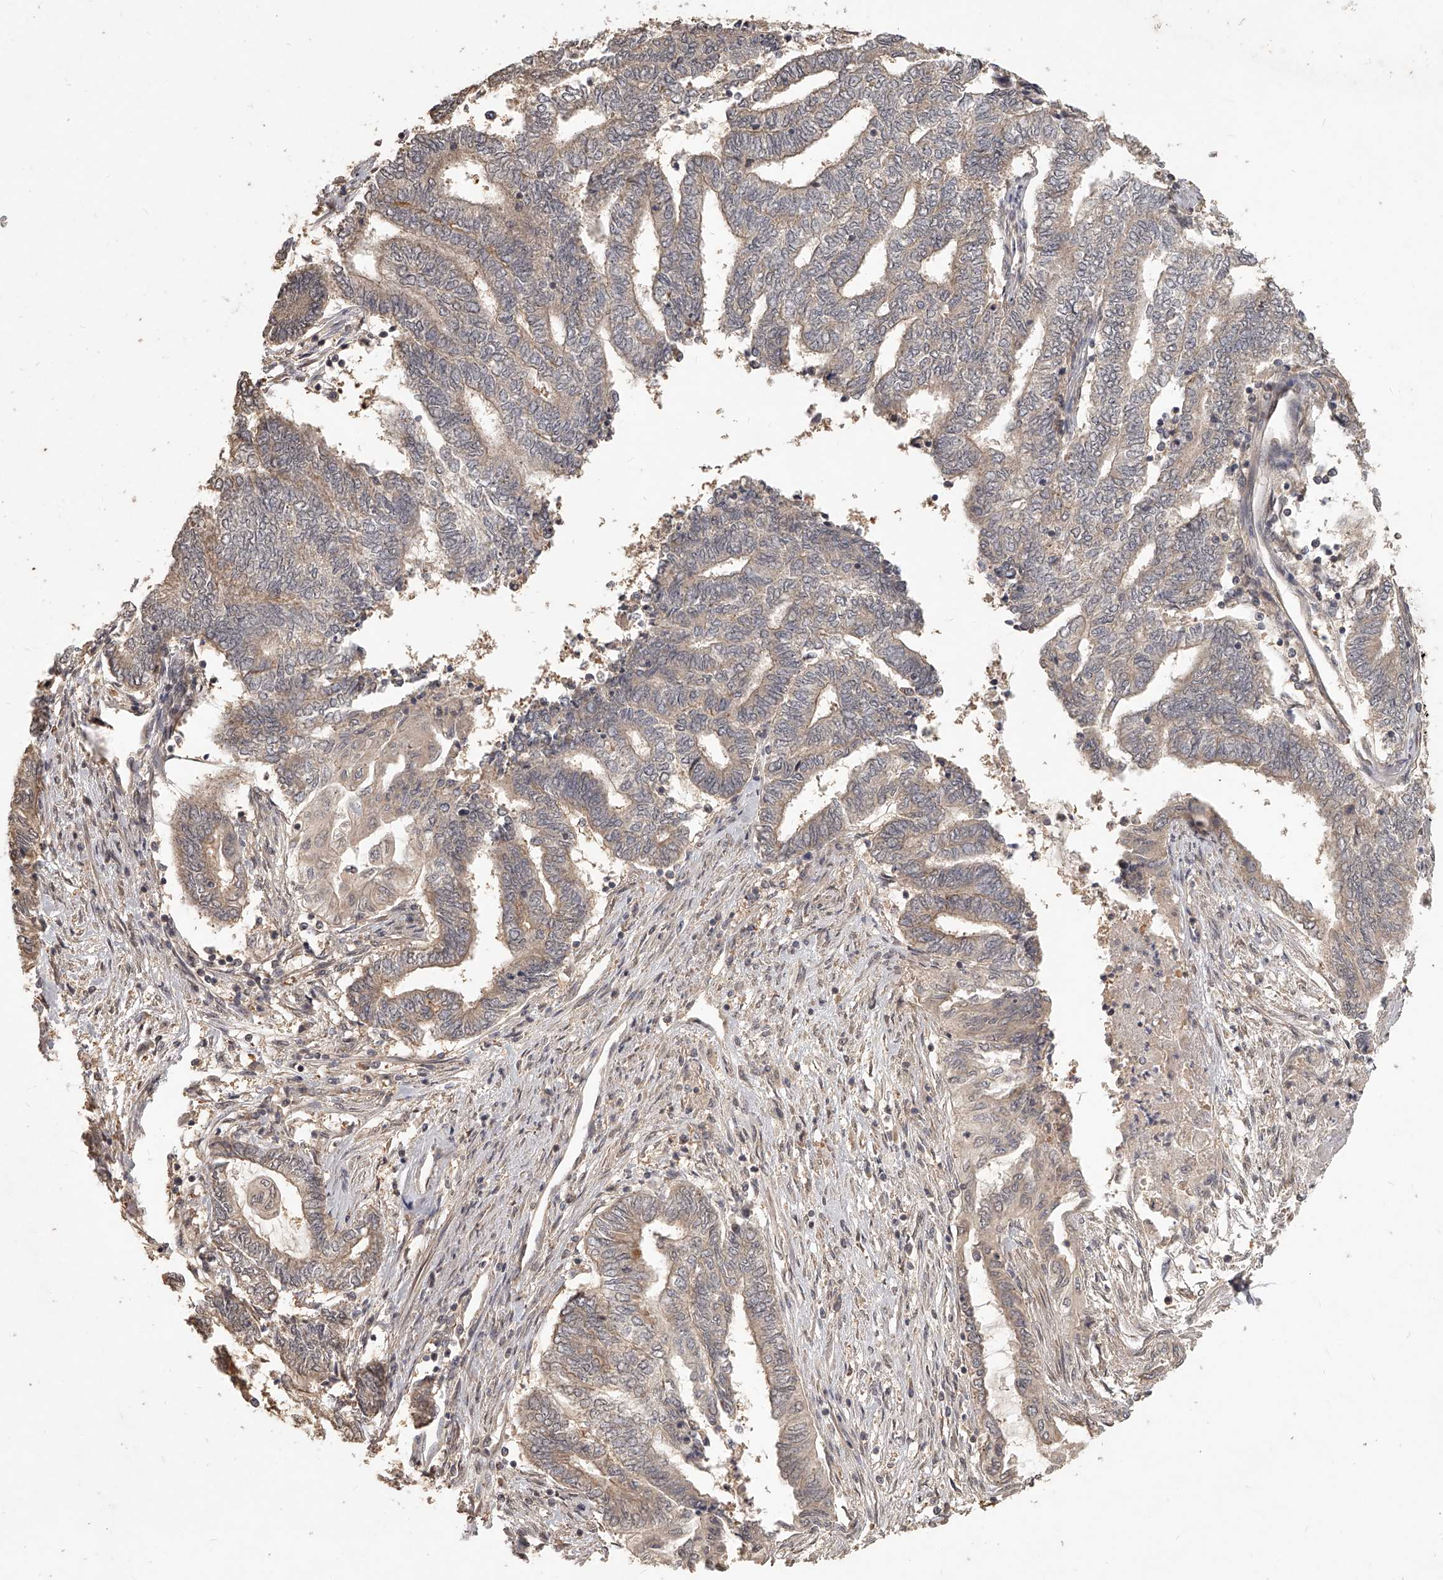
{"staining": {"intensity": "weak", "quantity": ">75%", "location": "cytoplasmic/membranous"}, "tissue": "endometrial cancer", "cell_type": "Tumor cells", "image_type": "cancer", "snomed": [{"axis": "morphology", "description": "Adenocarcinoma, NOS"}, {"axis": "topography", "description": "Uterus"}, {"axis": "topography", "description": "Endometrium"}], "caption": "IHC (DAB) staining of endometrial cancer (adenocarcinoma) shows weak cytoplasmic/membranous protein expression in approximately >75% of tumor cells.", "gene": "SLC37A1", "patient": {"sex": "female", "age": 70}}